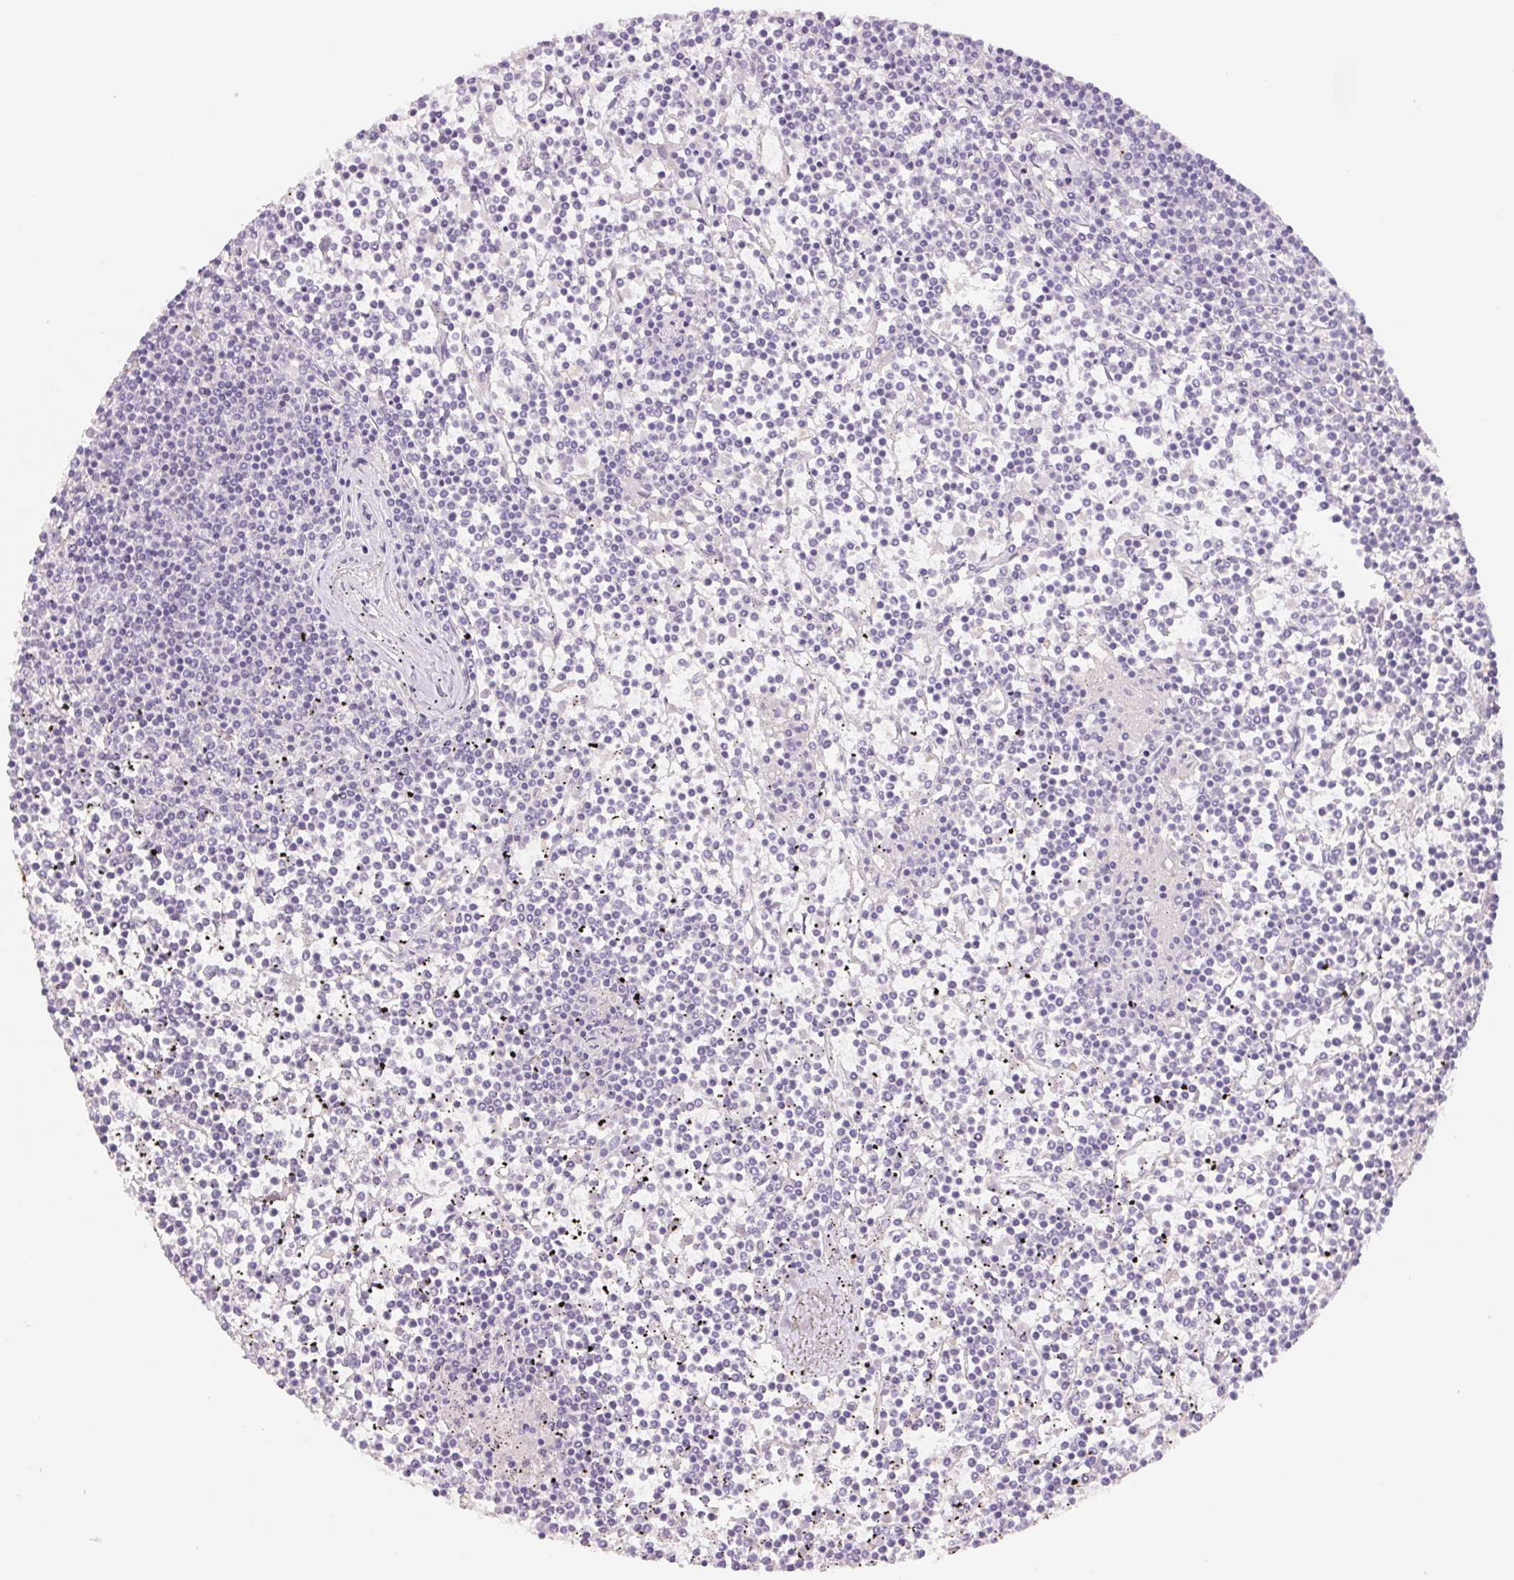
{"staining": {"intensity": "negative", "quantity": "none", "location": "none"}, "tissue": "lymphoma", "cell_type": "Tumor cells", "image_type": "cancer", "snomed": [{"axis": "morphology", "description": "Malignant lymphoma, non-Hodgkin's type, Low grade"}, {"axis": "topography", "description": "Spleen"}], "caption": "IHC photomicrograph of neoplastic tissue: human low-grade malignant lymphoma, non-Hodgkin's type stained with DAB (3,3'-diaminobenzidine) displays no significant protein expression in tumor cells. The staining is performed using DAB brown chromogen with nuclei counter-stained in using hematoxylin.", "gene": "PNMA8B", "patient": {"sex": "female", "age": 19}}